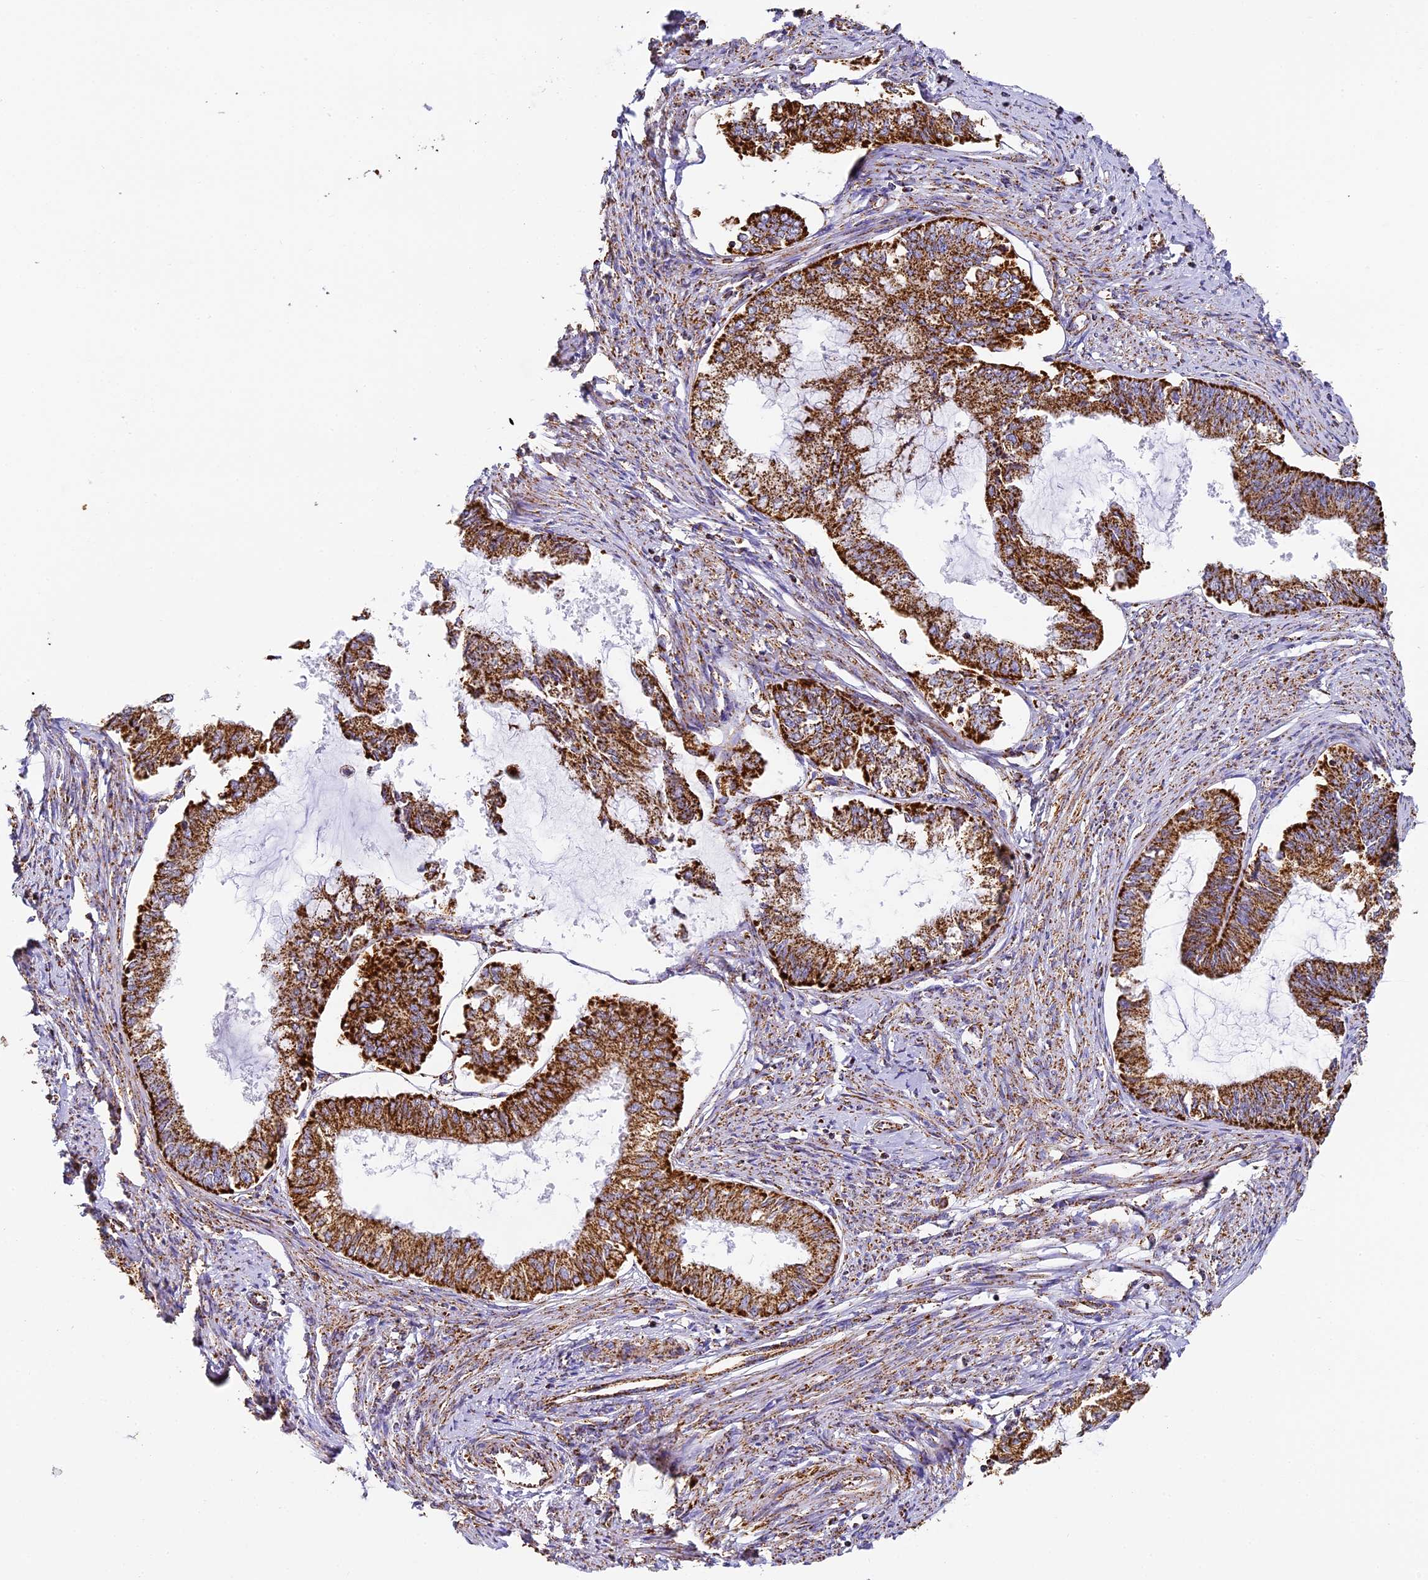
{"staining": {"intensity": "strong", "quantity": ">75%", "location": "cytoplasmic/membranous"}, "tissue": "endometrial cancer", "cell_type": "Tumor cells", "image_type": "cancer", "snomed": [{"axis": "morphology", "description": "Adenocarcinoma, NOS"}, {"axis": "topography", "description": "Endometrium"}], "caption": "Strong cytoplasmic/membranous staining for a protein is present in about >75% of tumor cells of endometrial adenocarcinoma using immunohistochemistry.", "gene": "STK17A", "patient": {"sex": "female", "age": 86}}